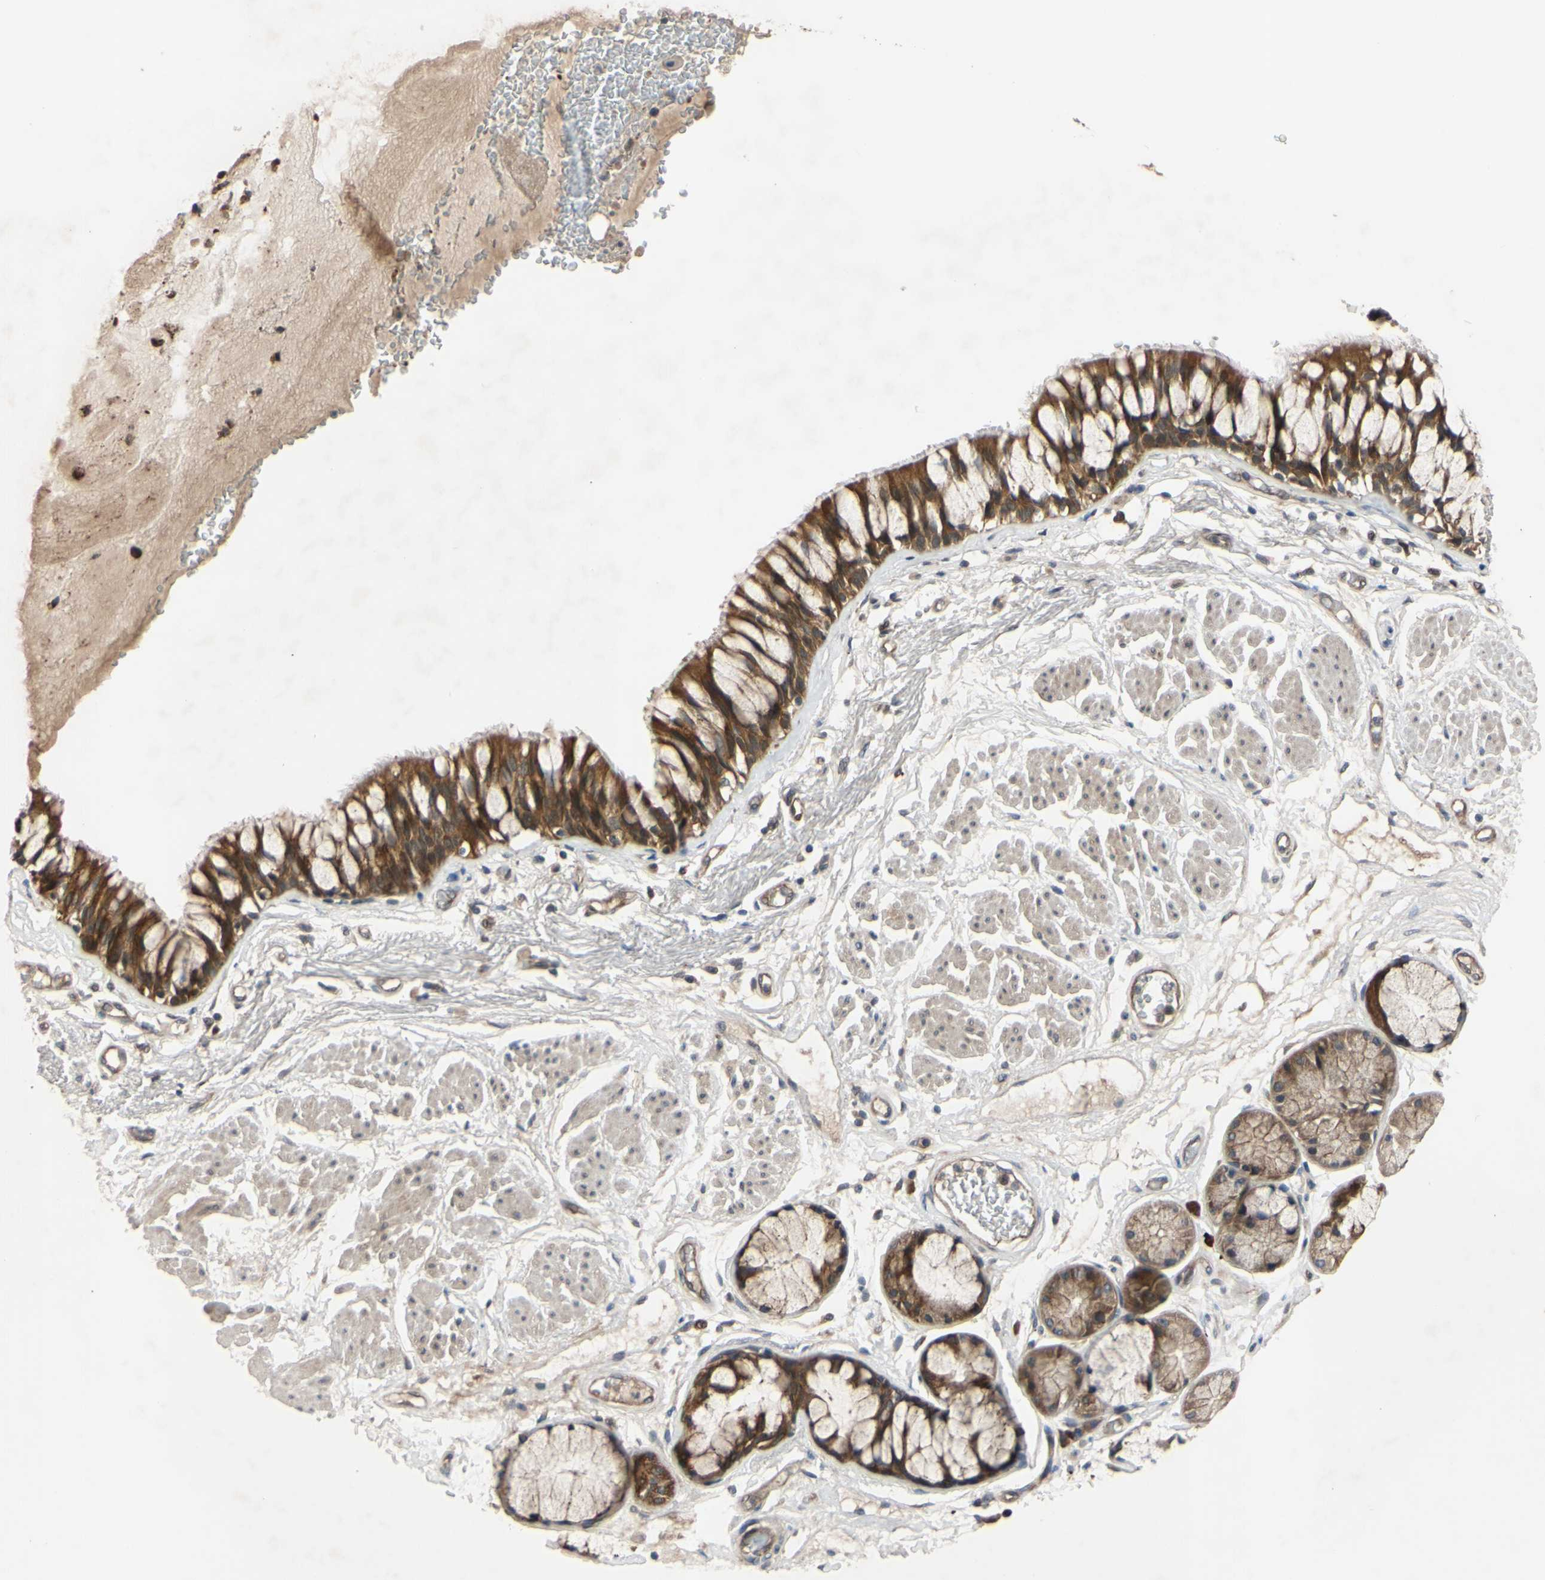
{"staining": {"intensity": "strong", "quantity": ">75%", "location": "cytoplasmic/membranous"}, "tissue": "bronchus", "cell_type": "Respiratory epithelial cells", "image_type": "normal", "snomed": [{"axis": "morphology", "description": "Normal tissue, NOS"}, {"axis": "topography", "description": "Bronchus"}], "caption": "The micrograph demonstrates a brown stain indicating the presence of a protein in the cytoplasmic/membranous of respiratory epithelial cells in bronchus.", "gene": "XIAP", "patient": {"sex": "male", "age": 66}}